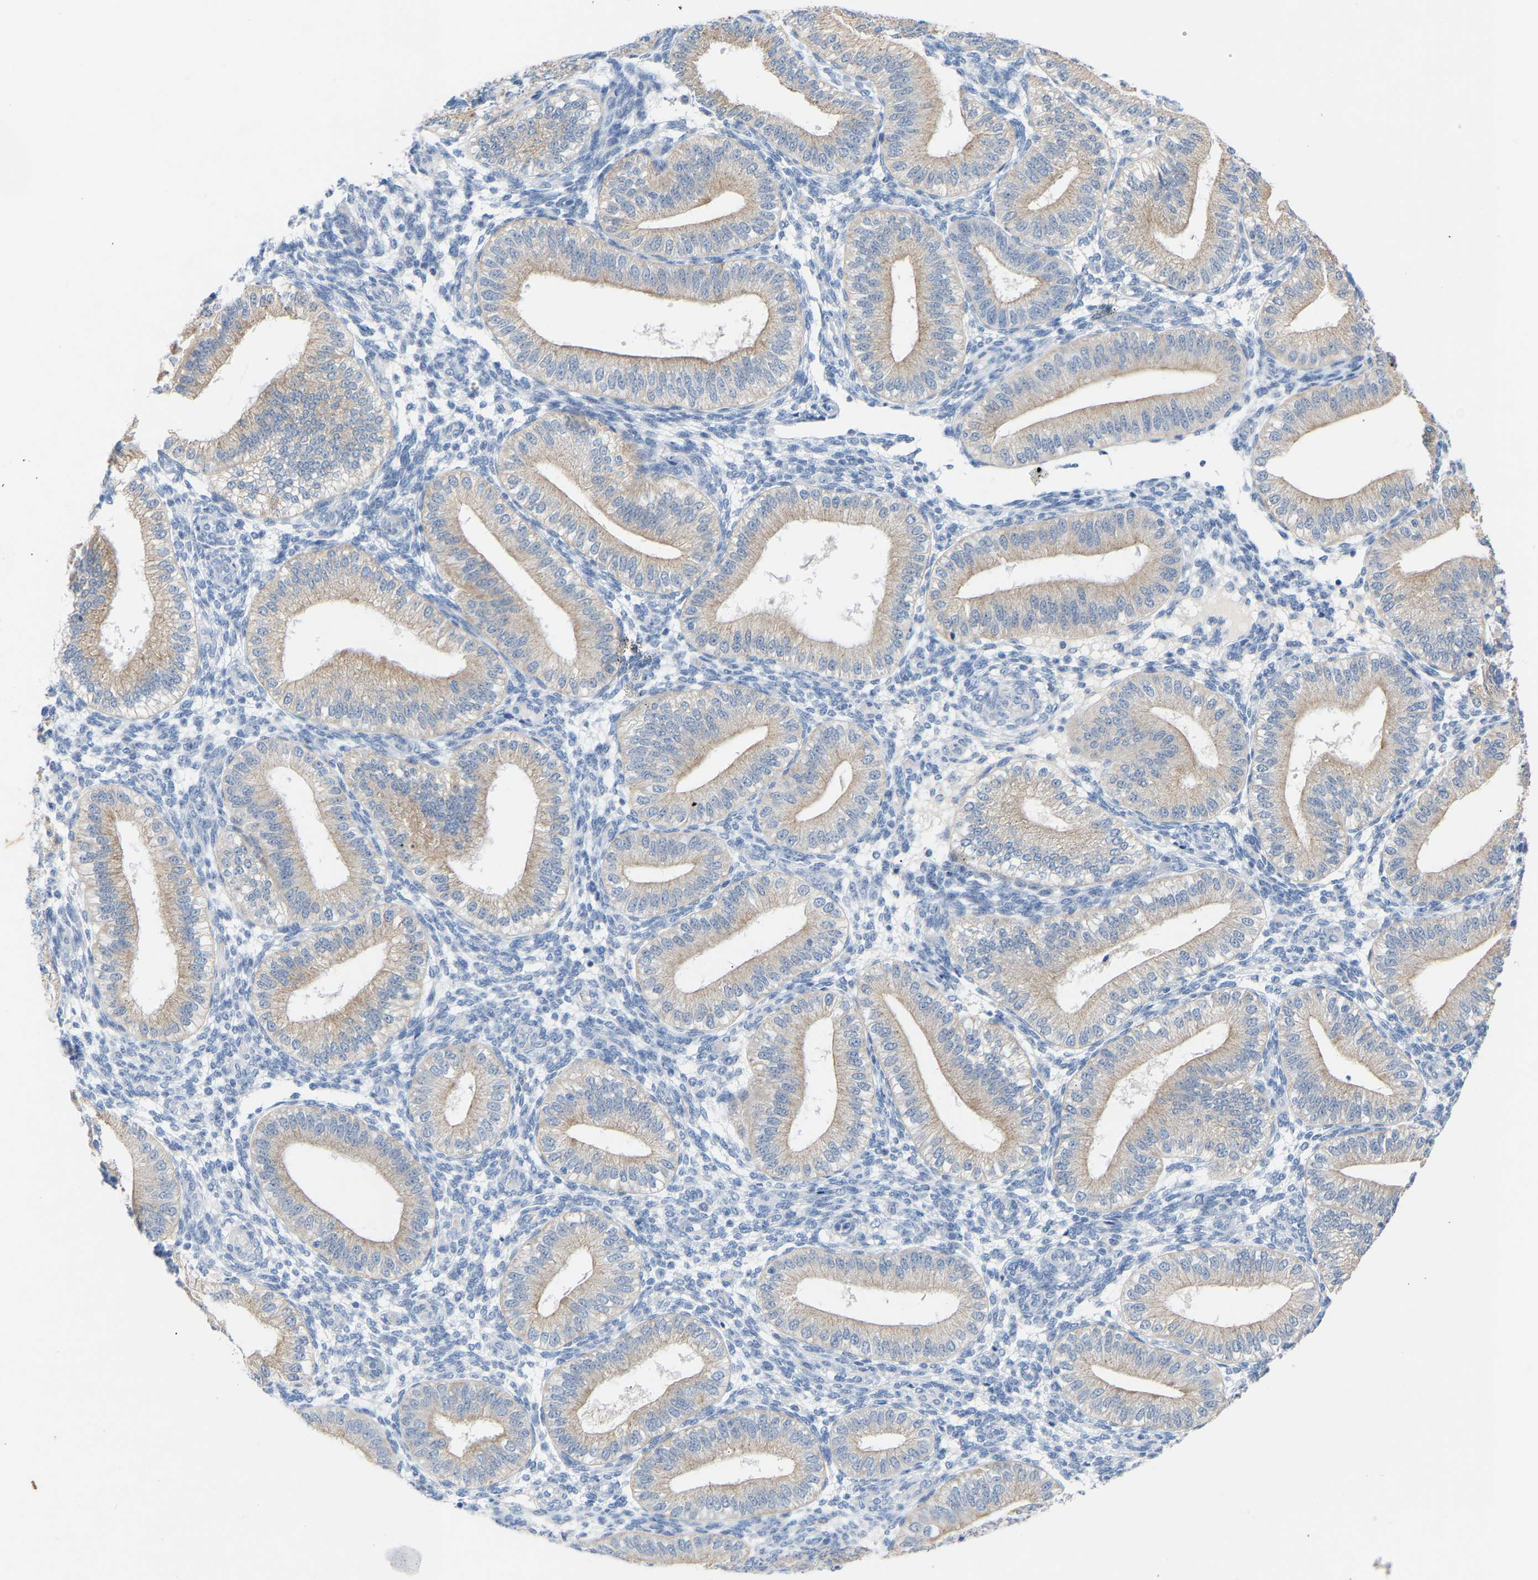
{"staining": {"intensity": "negative", "quantity": "none", "location": "none"}, "tissue": "endometrium", "cell_type": "Cells in endometrial stroma", "image_type": "normal", "snomed": [{"axis": "morphology", "description": "Normal tissue, NOS"}, {"axis": "topography", "description": "Endometrium"}], "caption": "High power microscopy histopathology image of an IHC image of unremarkable endometrium, revealing no significant expression in cells in endometrial stroma.", "gene": "PEX1", "patient": {"sex": "female", "age": 39}}